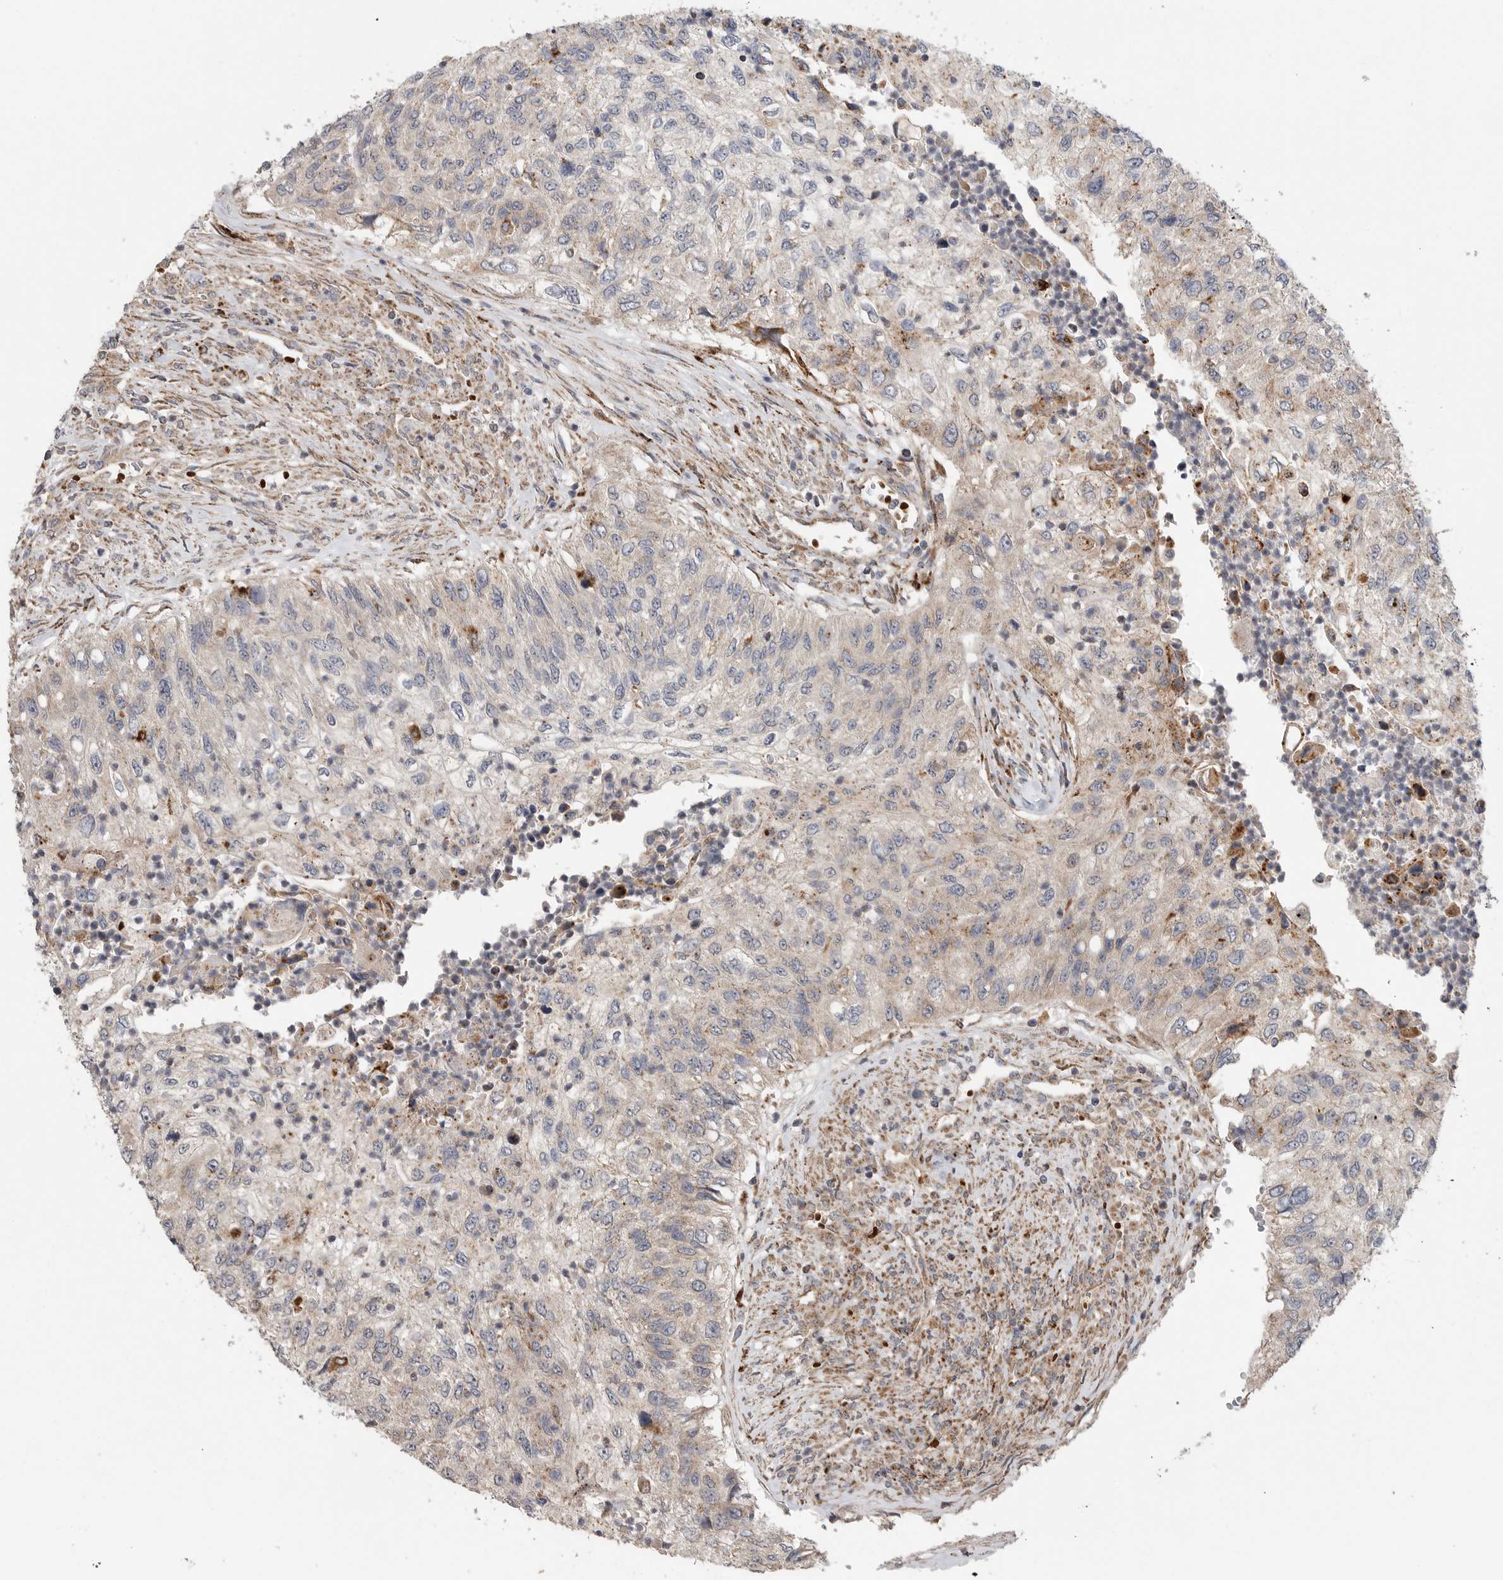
{"staining": {"intensity": "weak", "quantity": "25%-75%", "location": "cytoplasmic/membranous"}, "tissue": "urothelial cancer", "cell_type": "Tumor cells", "image_type": "cancer", "snomed": [{"axis": "morphology", "description": "Urothelial carcinoma, High grade"}, {"axis": "topography", "description": "Urinary bladder"}], "caption": "Immunohistochemical staining of human high-grade urothelial carcinoma shows low levels of weak cytoplasmic/membranous staining in about 25%-75% of tumor cells.", "gene": "GALNS", "patient": {"sex": "female", "age": 60}}